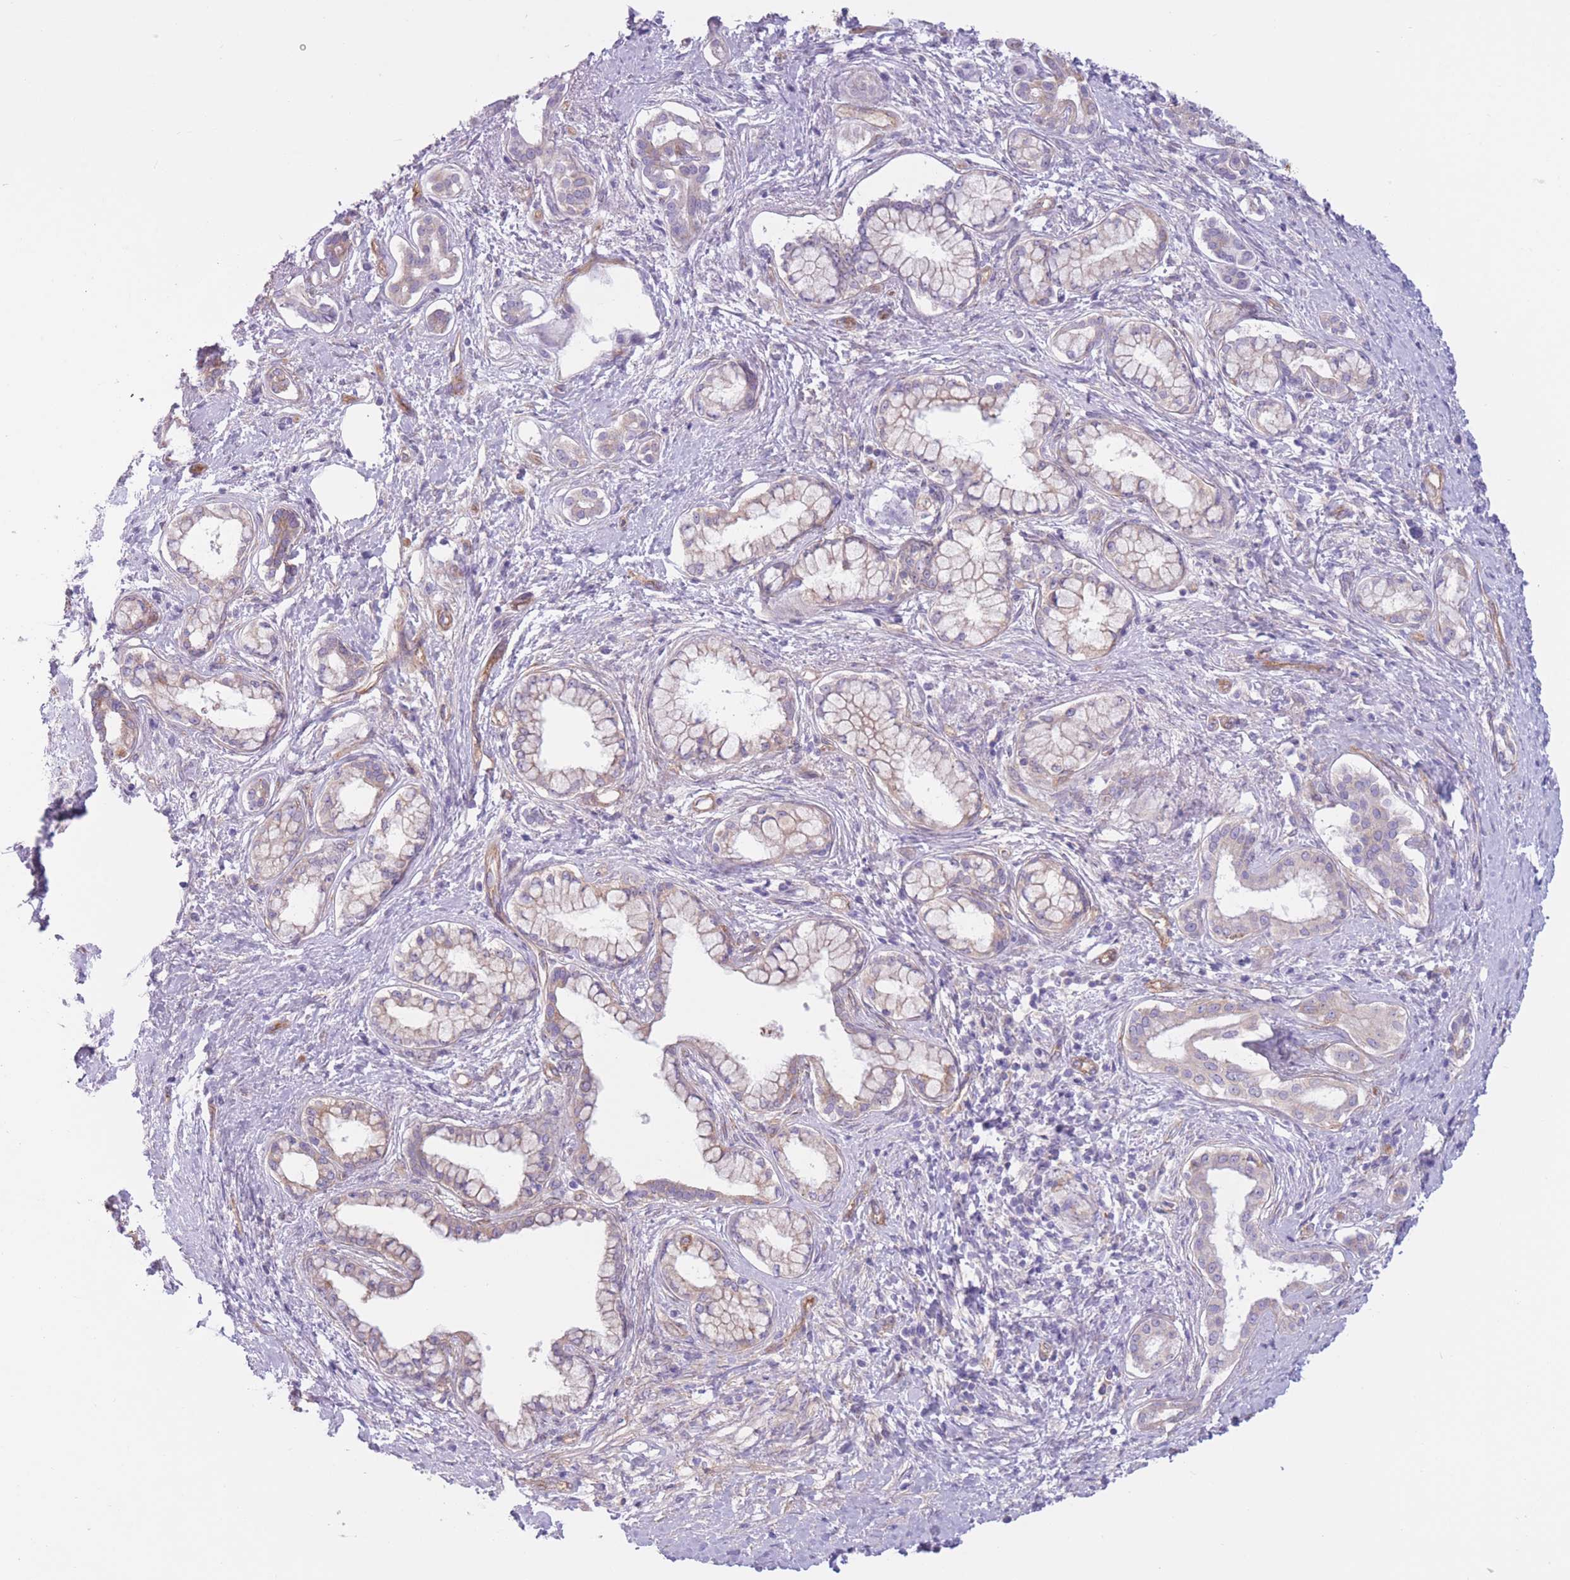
{"staining": {"intensity": "weak", "quantity": "<25%", "location": "cytoplasmic/membranous"}, "tissue": "pancreatic cancer", "cell_type": "Tumor cells", "image_type": "cancer", "snomed": [{"axis": "morphology", "description": "Adenocarcinoma, NOS"}, {"axis": "topography", "description": "Pancreas"}], "caption": "High magnification brightfield microscopy of pancreatic cancer stained with DAB (3,3'-diaminobenzidine) (brown) and counterstained with hematoxylin (blue): tumor cells show no significant positivity. The staining was performed using DAB (3,3'-diaminobenzidine) to visualize the protein expression in brown, while the nuclei were stained in blue with hematoxylin (Magnification: 20x).", "gene": "SERPINB3", "patient": {"sex": "male", "age": 70}}